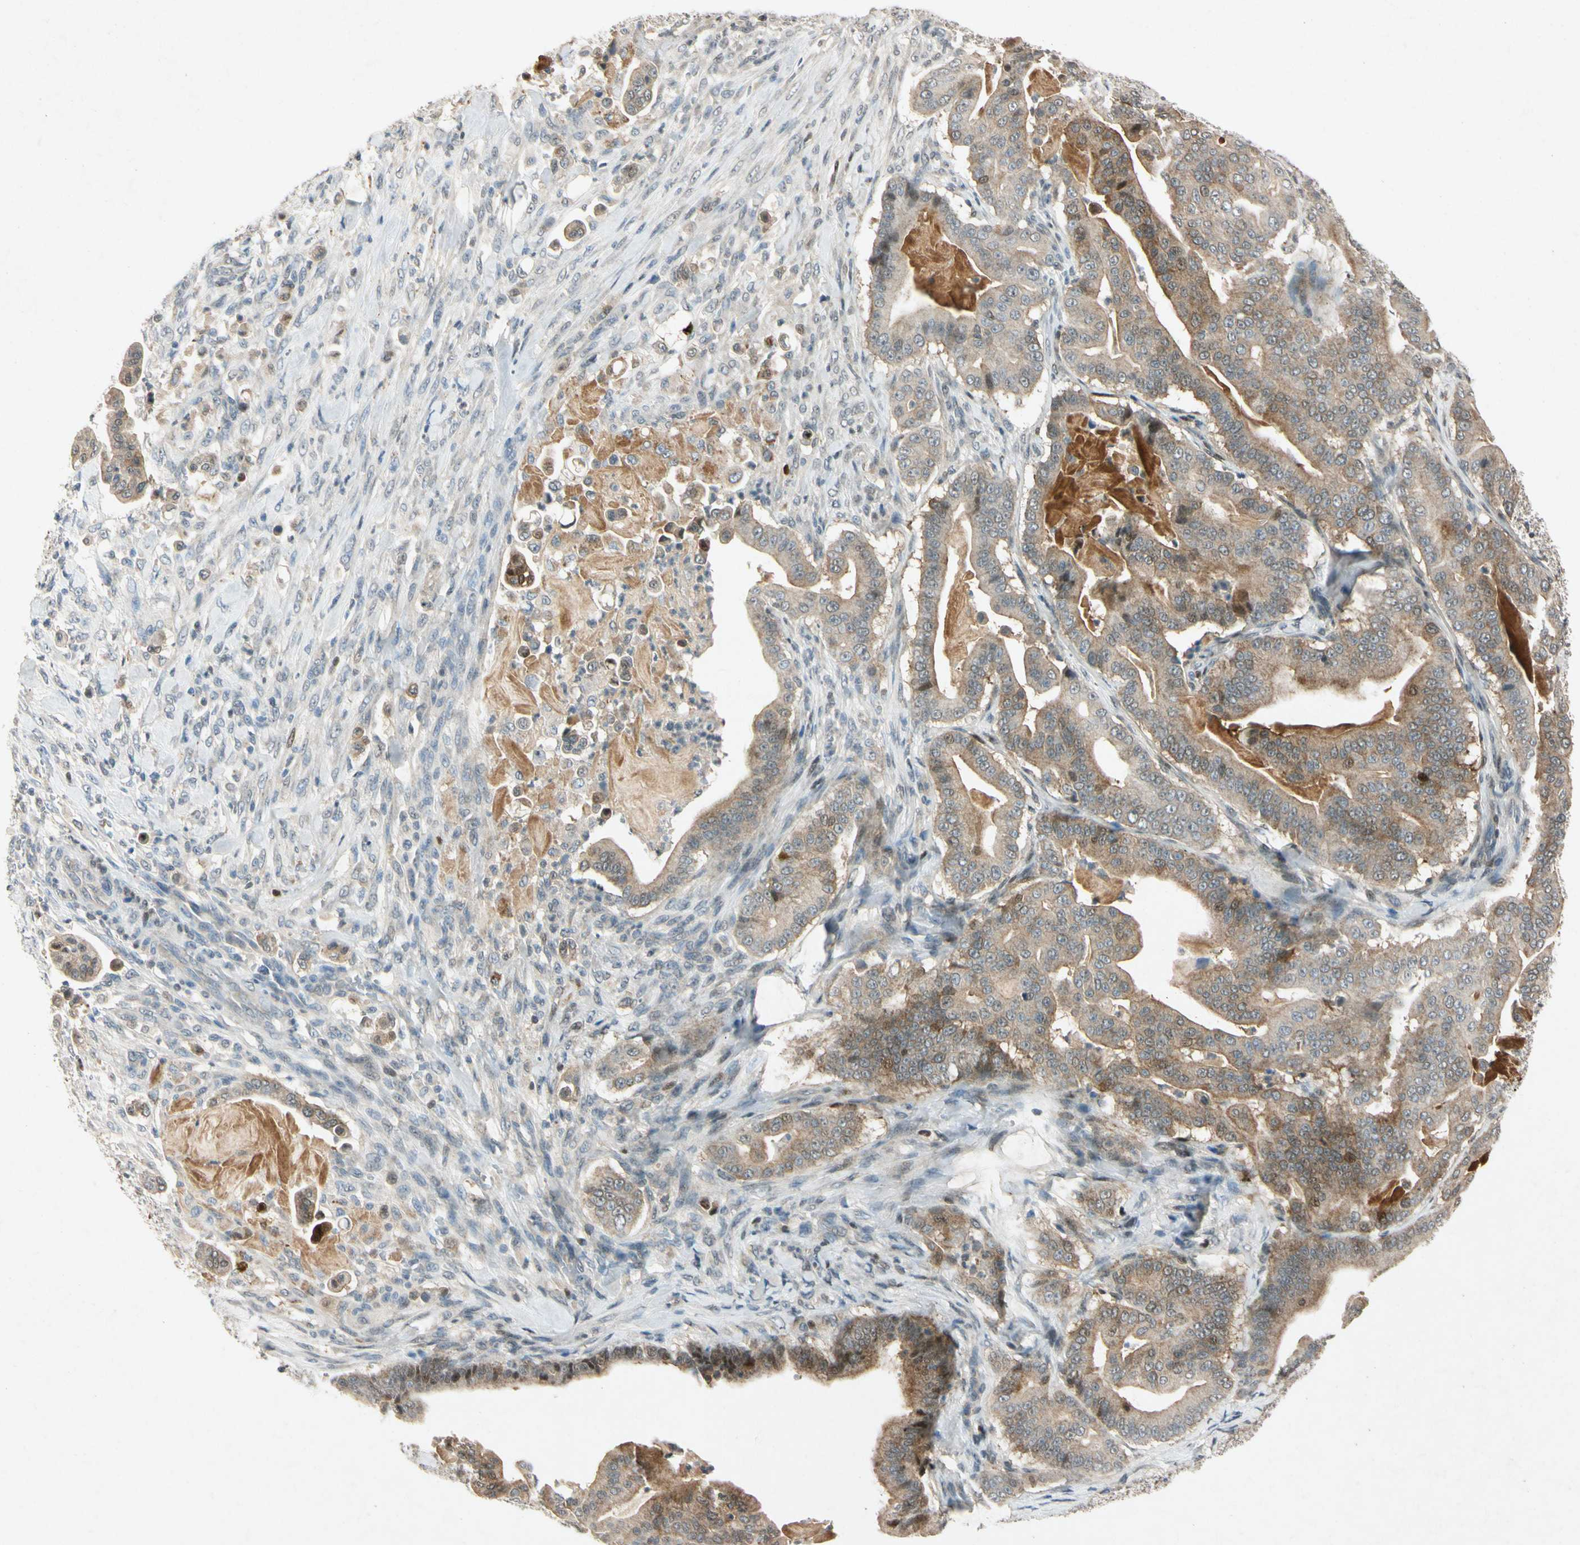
{"staining": {"intensity": "moderate", "quantity": ">75%", "location": "cytoplasmic/membranous"}, "tissue": "pancreatic cancer", "cell_type": "Tumor cells", "image_type": "cancer", "snomed": [{"axis": "morphology", "description": "Adenocarcinoma, NOS"}, {"axis": "topography", "description": "Pancreas"}], "caption": "Human pancreatic adenocarcinoma stained with a protein marker exhibits moderate staining in tumor cells.", "gene": "HSPA1B", "patient": {"sex": "male", "age": 63}}